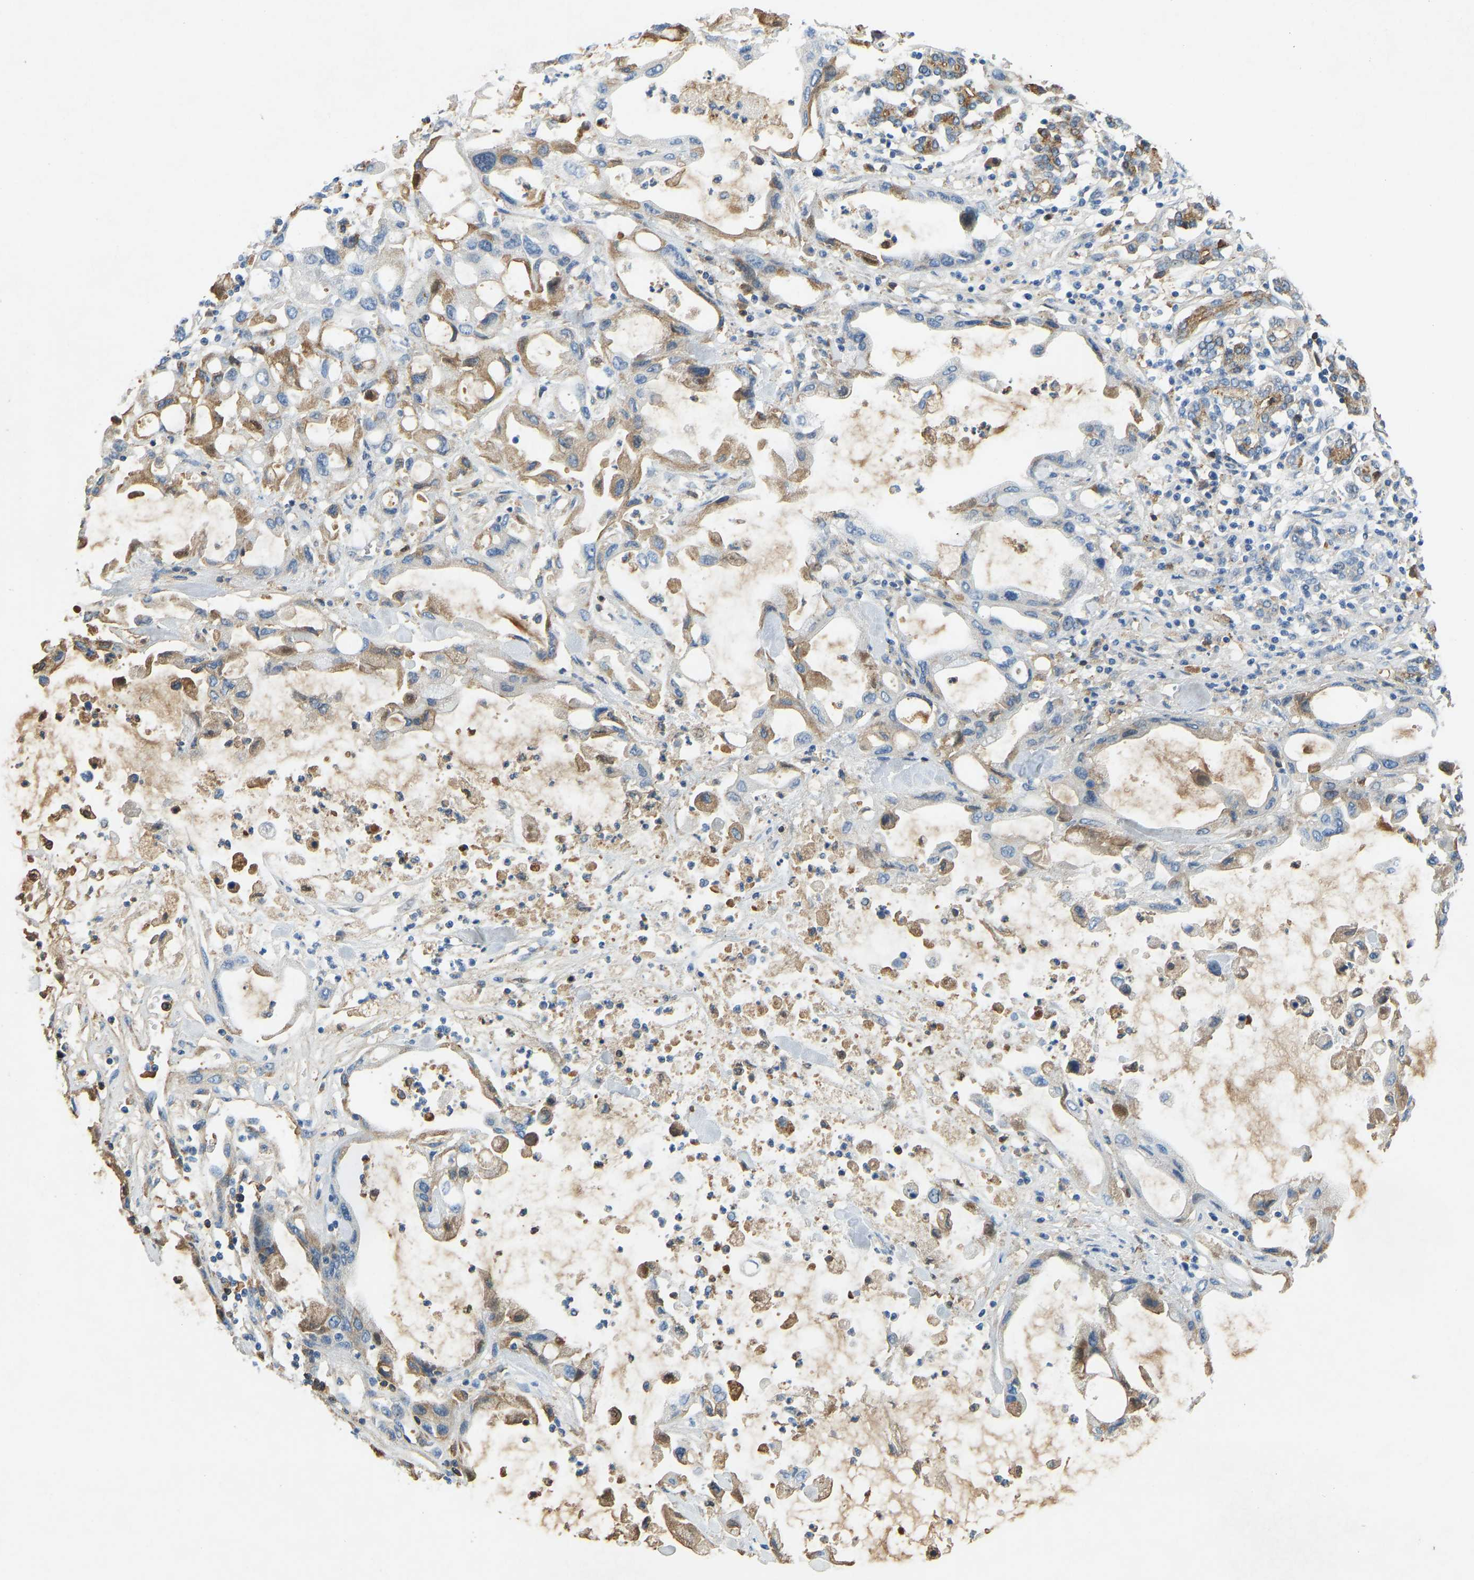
{"staining": {"intensity": "negative", "quantity": "none", "location": "none"}, "tissue": "pancreatic cancer", "cell_type": "Tumor cells", "image_type": "cancer", "snomed": [{"axis": "morphology", "description": "Adenocarcinoma, NOS"}, {"axis": "topography", "description": "Pancreas"}], "caption": "DAB (3,3'-diaminobenzidine) immunohistochemical staining of human pancreatic cancer (adenocarcinoma) displays no significant expression in tumor cells.", "gene": "THBS4", "patient": {"sex": "female", "age": 57}}